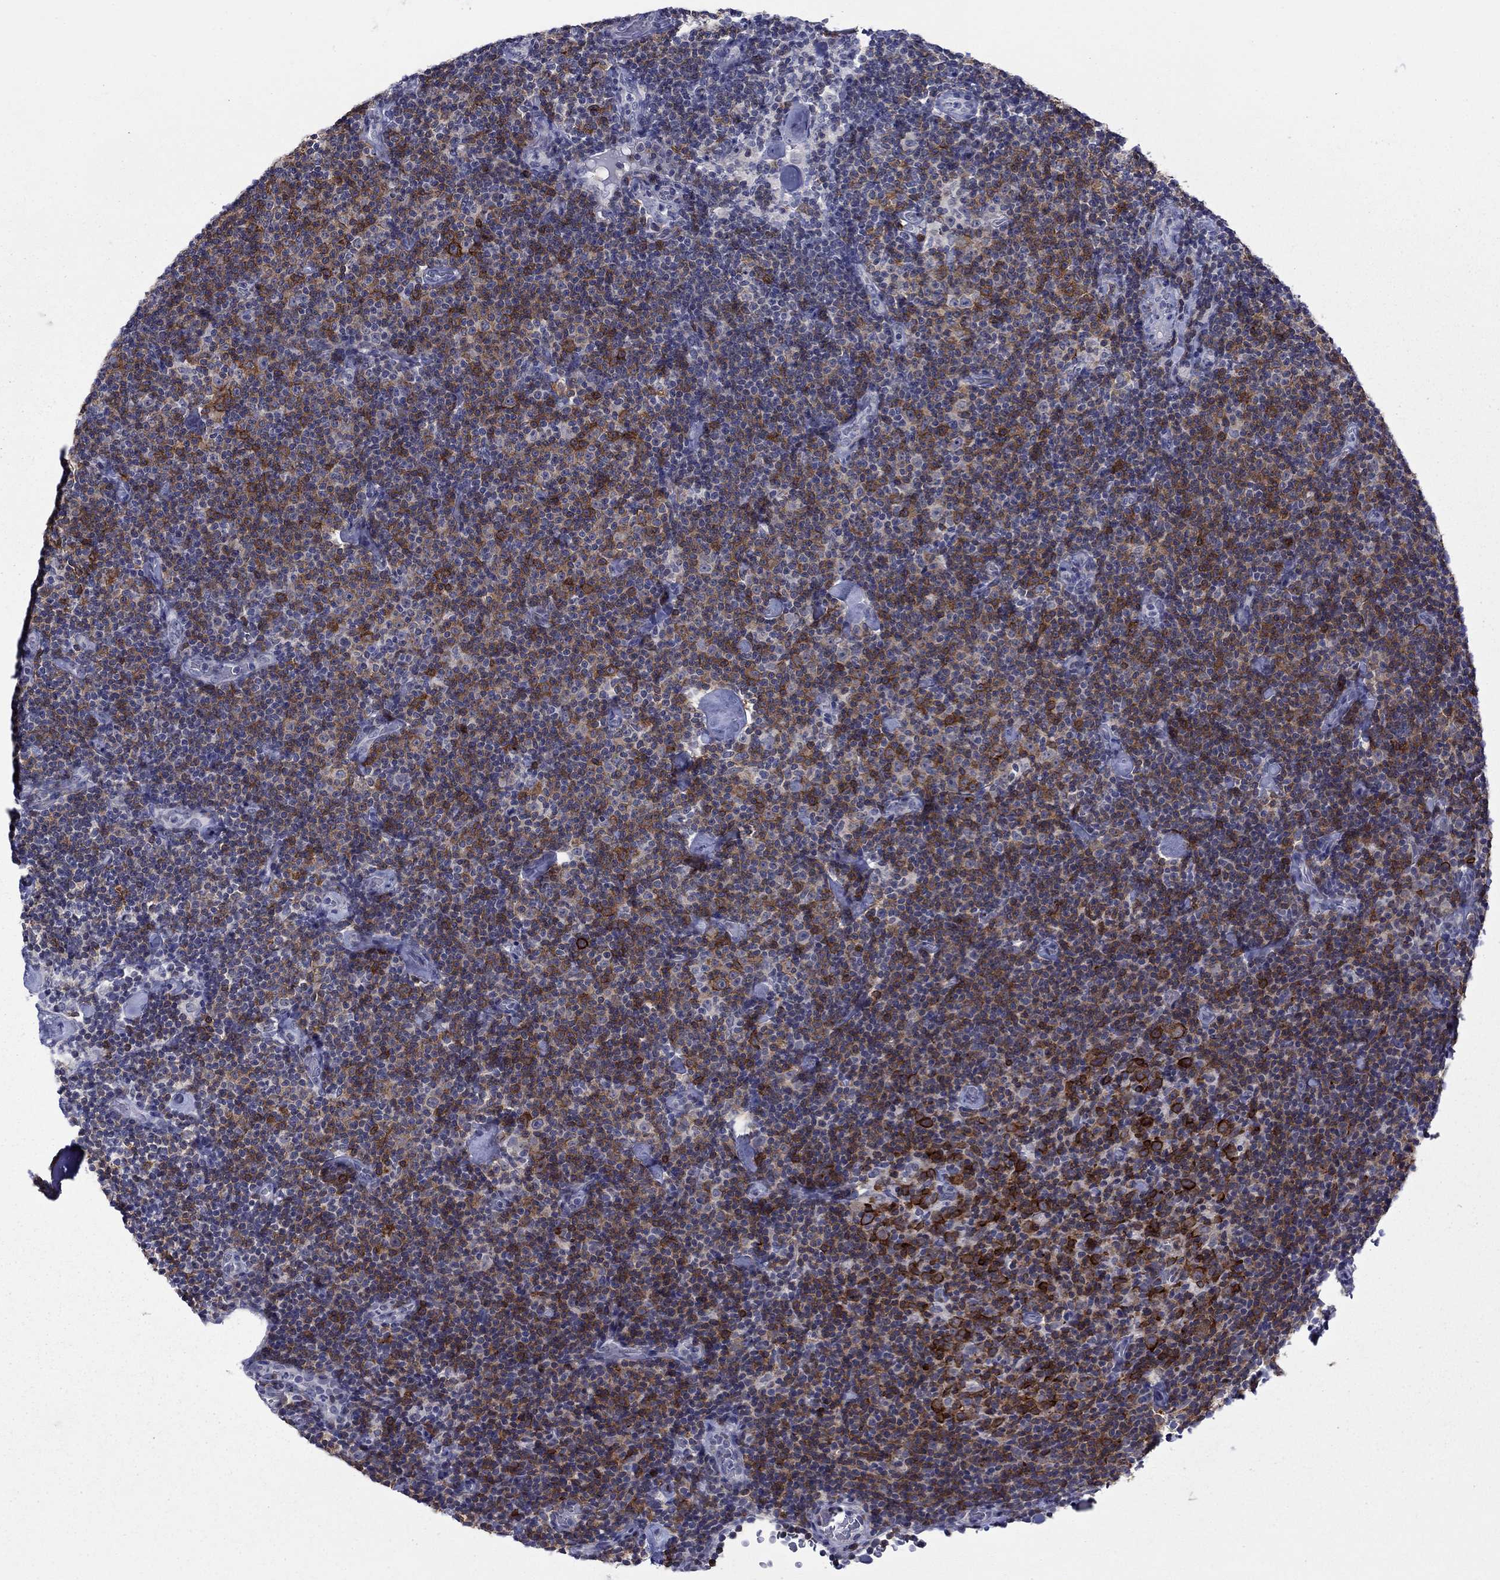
{"staining": {"intensity": "strong", "quantity": "25%-75%", "location": "cytoplasmic/membranous"}, "tissue": "lymphoma", "cell_type": "Tumor cells", "image_type": "cancer", "snomed": [{"axis": "morphology", "description": "Malignant lymphoma, non-Hodgkin's type, Low grade"}, {"axis": "topography", "description": "Lymph node"}], "caption": "High-magnification brightfield microscopy of lymphoma stained with DAB (brown) and counterstained with hematoxylin (blue). tumor cells exhibit strong cytoplasmic/membranous positivity is seen in about25%-75% of cells.", "gene": "LMO7", "patient": {"sex": "male", "age": 81}}